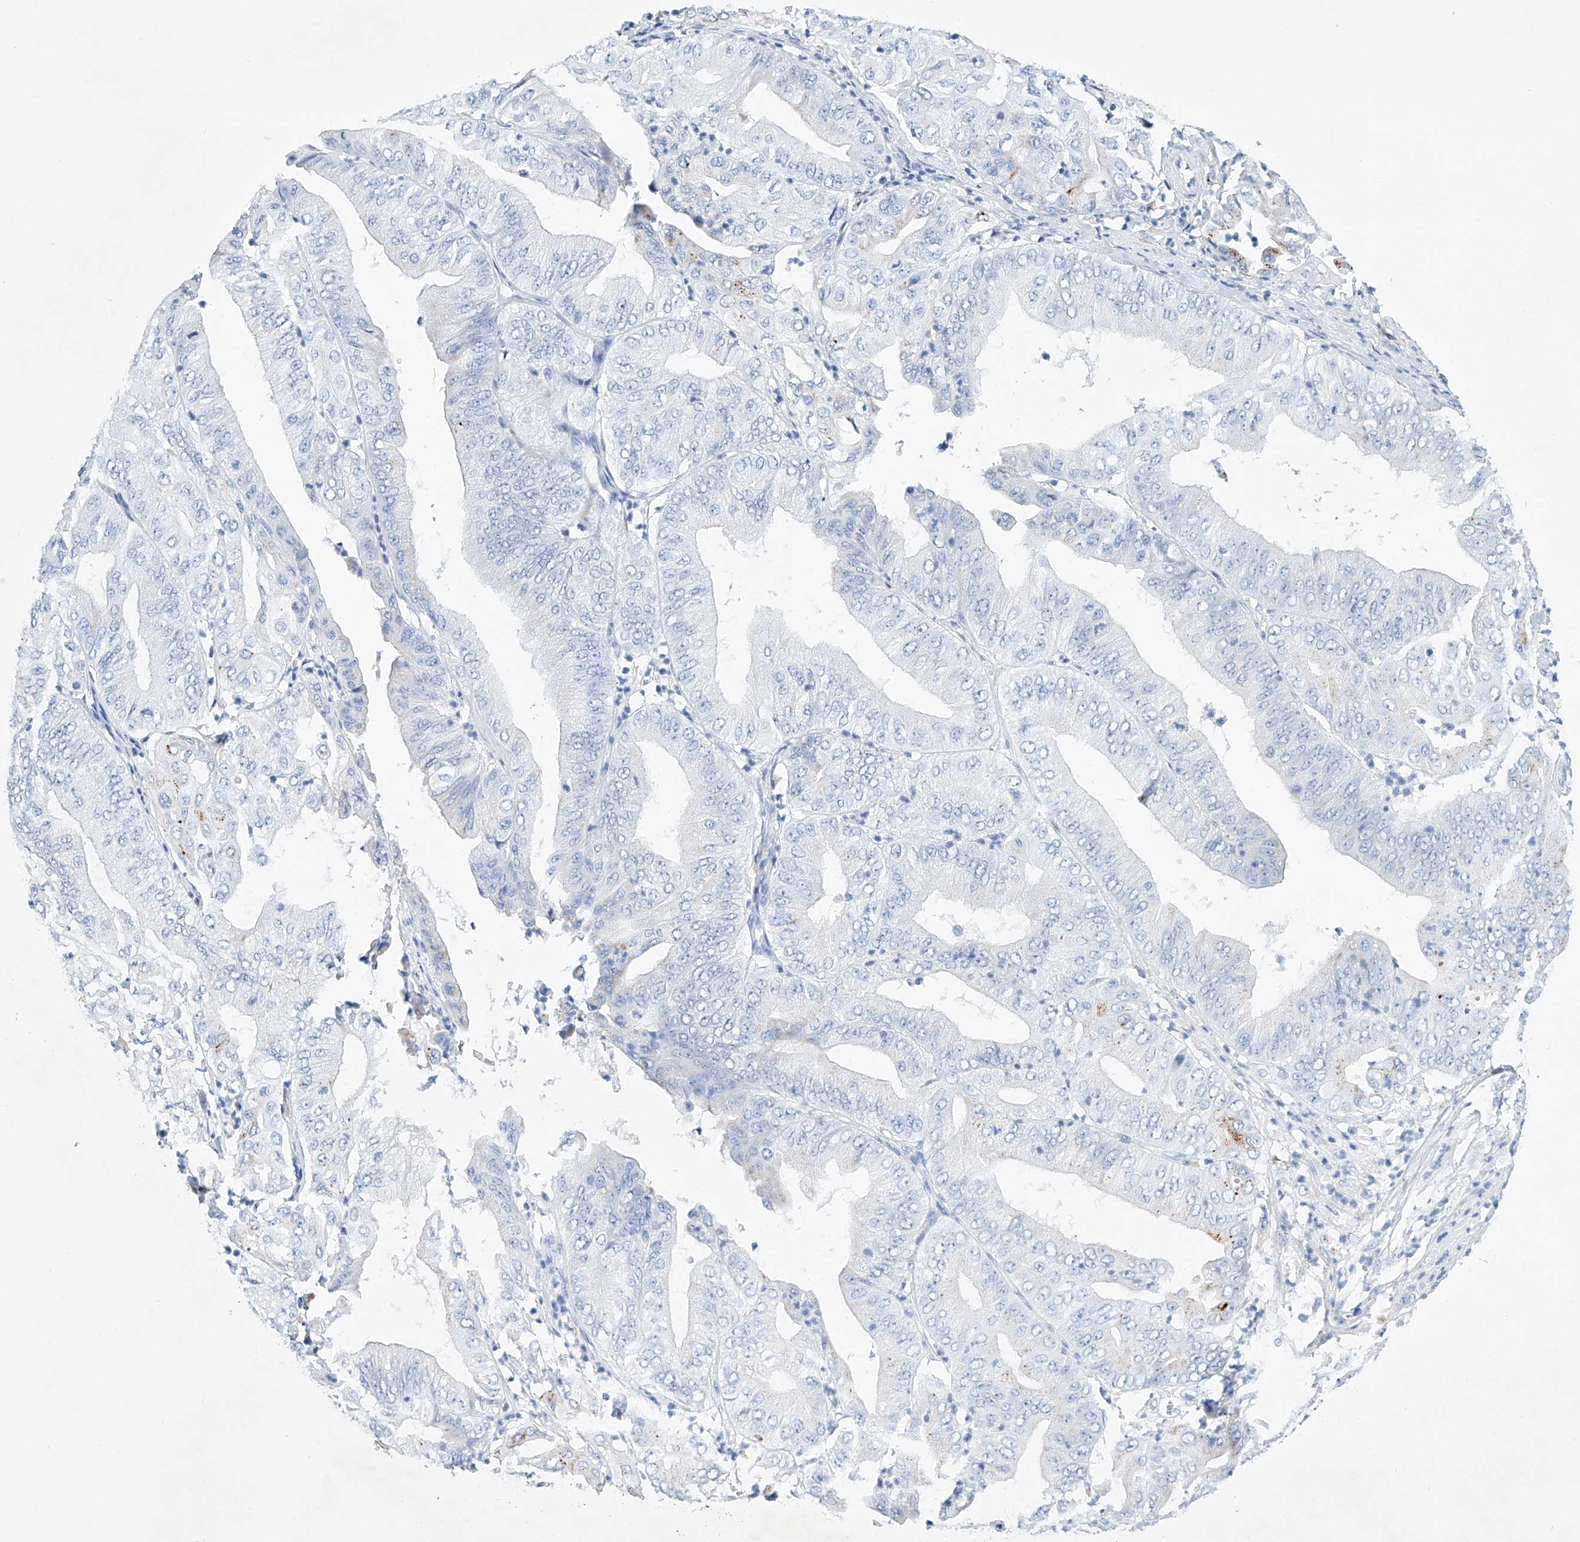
{"staining": {"intensity": "negative", "quantity": "none", "location": "none"}, "tissue": "pancreatic cancer", "cell_type": "Tumor cells", "image_type": "cancer", "snomed": [{"axis": "morphology", "description": "Adenocarcinoma, NOS"}, {"axis": "topography", "description": "Pancreas"}], "caption": "This is an IHC image of pancreatic adenocarcinoma. There is no staining in tumor cells.", "gene": "LURAP1", "patient": {"sex": "female", "age": 77}}